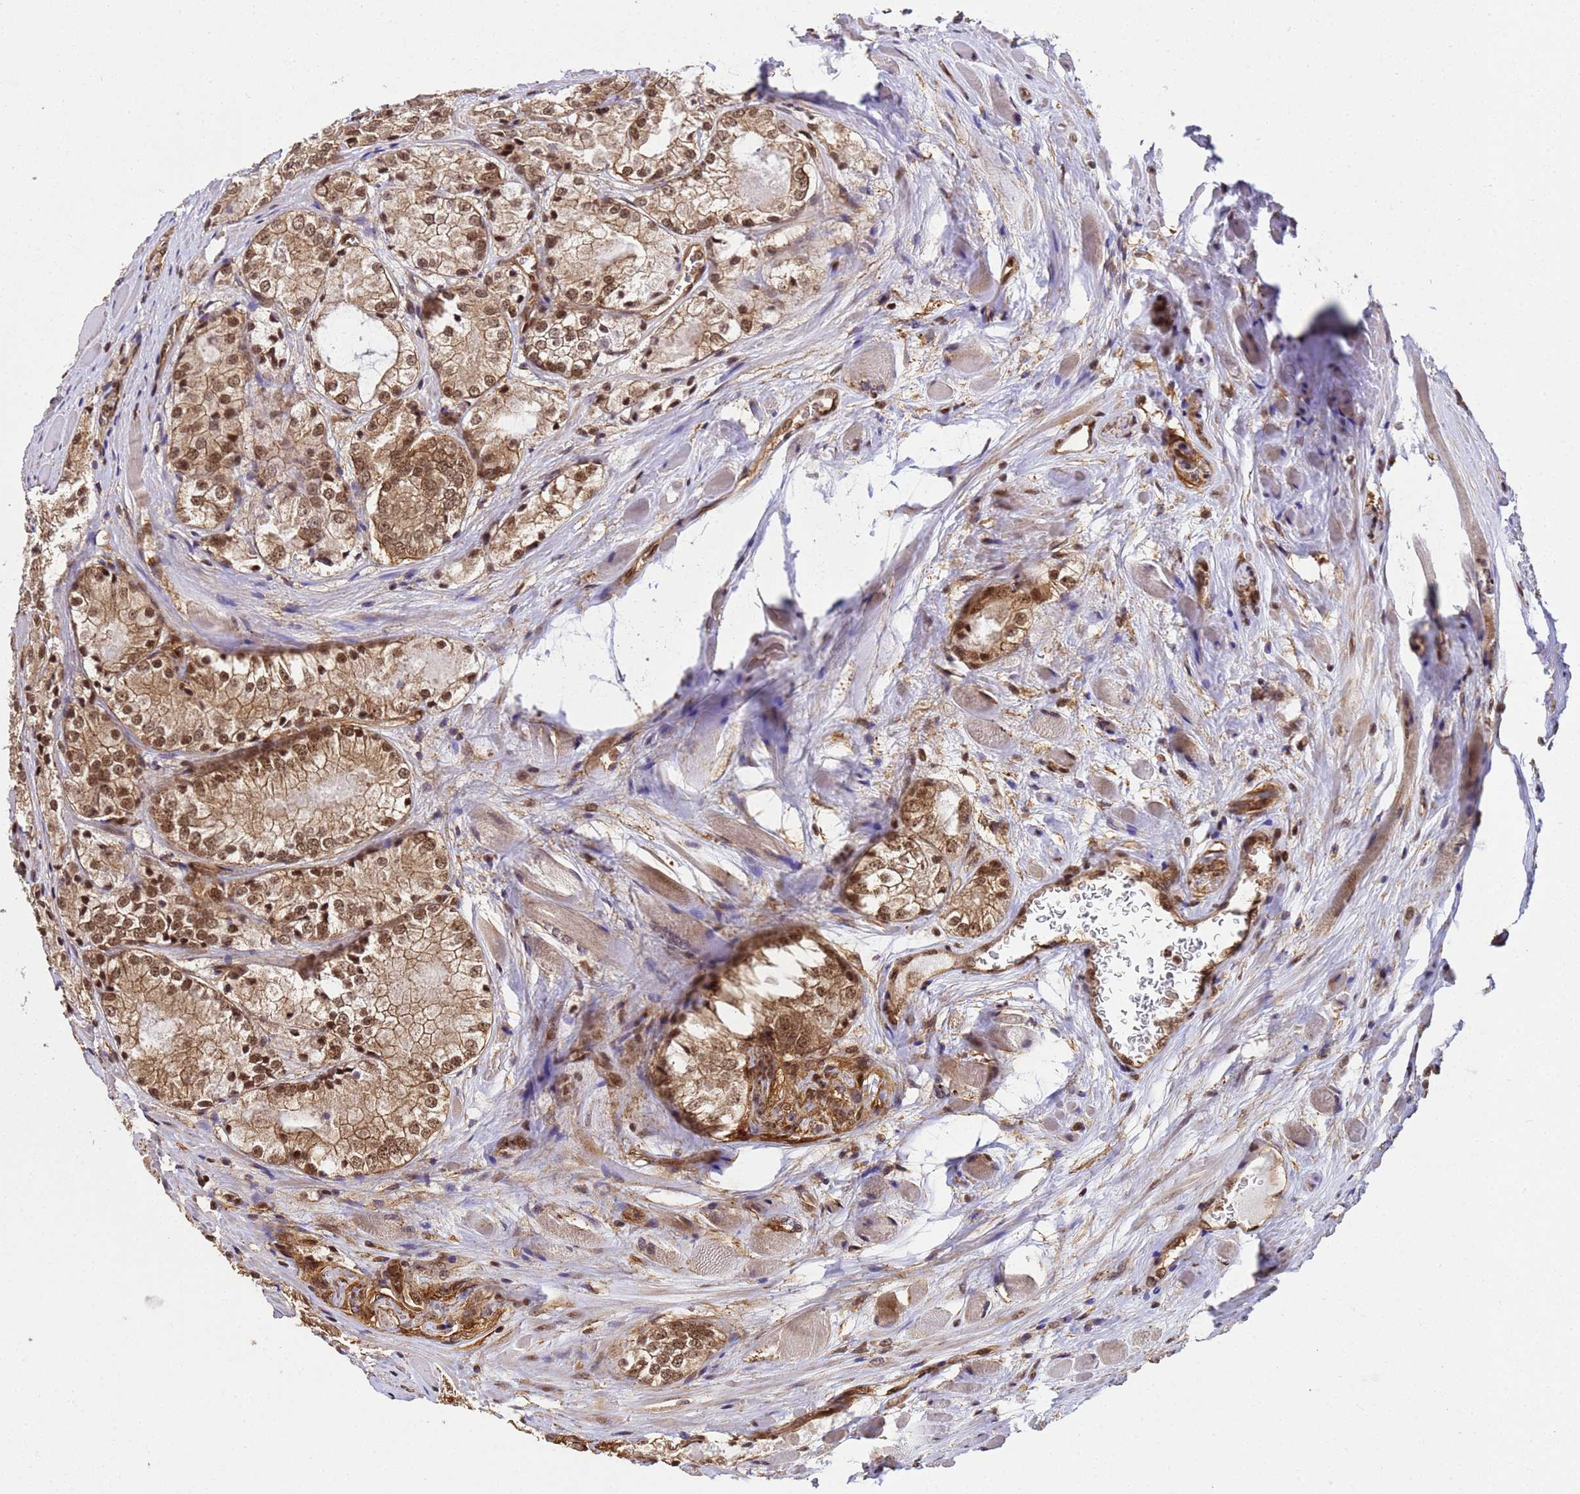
{"staining": {"intensity": "moderate", "quantity": ">75%", "location": "cytoplasmic/membranous,nuclear"}, "tissue": "prostate cancer", "cell_type": "Tumor cells", "image_type": "cancer", "snomed": [{"axis": "morphology", "description": "Adenocarcinoma, Low grade"}, {"axis": "topography", "description": "Prostate"}], "caption": "The immunohistochemical stain highlights moderate cytoplasmic/membranous and nuclear staining in tumor cells of prostate low-grade adenocarcinoma tissue. Immunohistochemistry (ihc) stains the protein of interest in brown and the nuclei are stained blue.", "gene": "SYF2", "patient": {"sex": "male", "age": 67}}